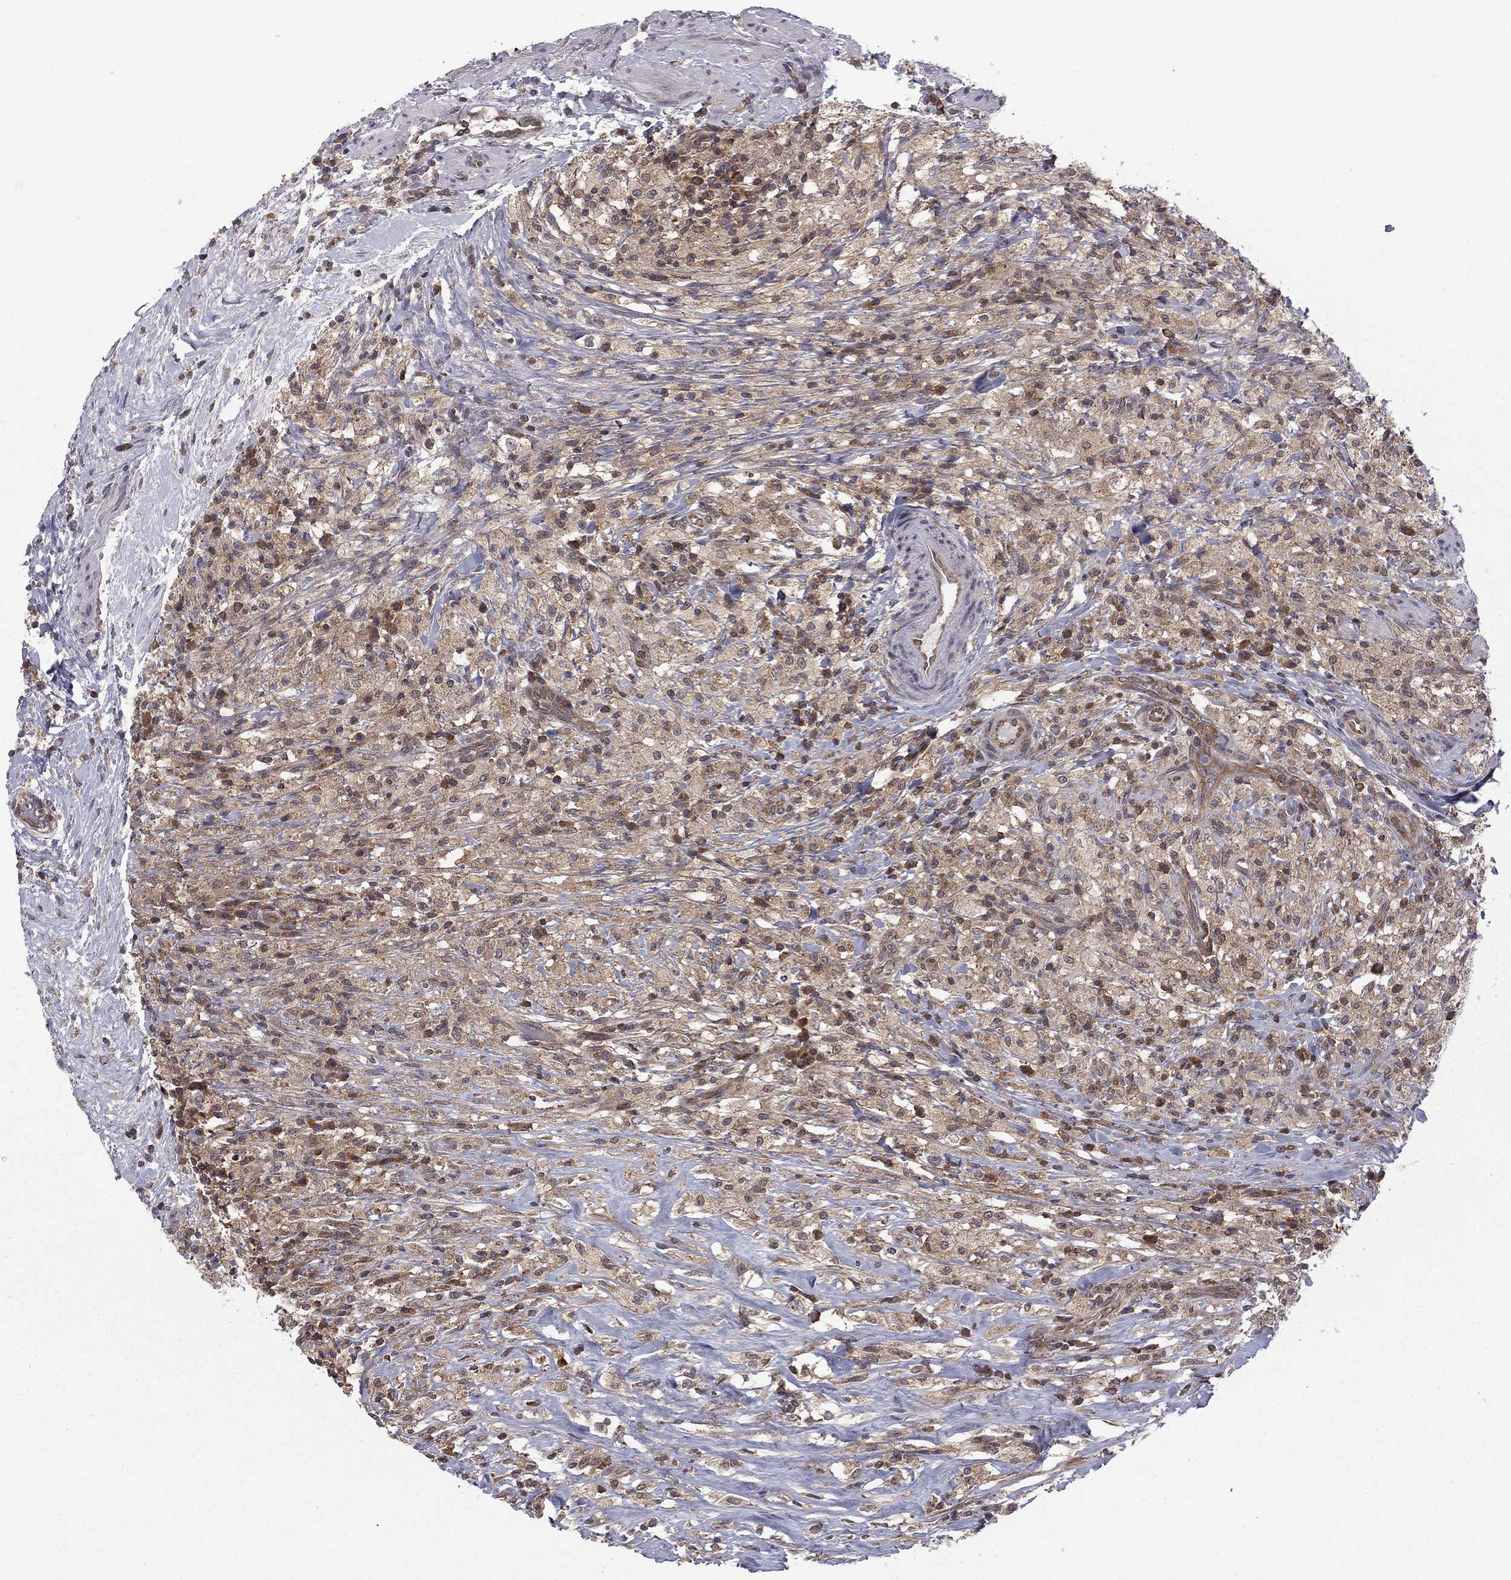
{"staining": {"intensity": "moderate", "quantity": ">75%", "location": "cytoplasmic/membranous"}, "tissue": "testis cancer", "cell_type": "Tumor cells", "image_type": "cancer", "snomed": [{"axis": "morphology", "description": "Necrosis, NOS"}, {"axis": "morphology", "description": "Carcinoma, Embryonal, NOS"}, {"axis": "topography", "description": "Testis"}], "caption": "High-power microscopy captured an immunohistochemistry micrograph of testis cancer, revealing moderate cytoplasmic/membranous staining in about >75% of tumor cells.", "gene": "NAA50", "patient": {"sex": "male", "age": 19}}